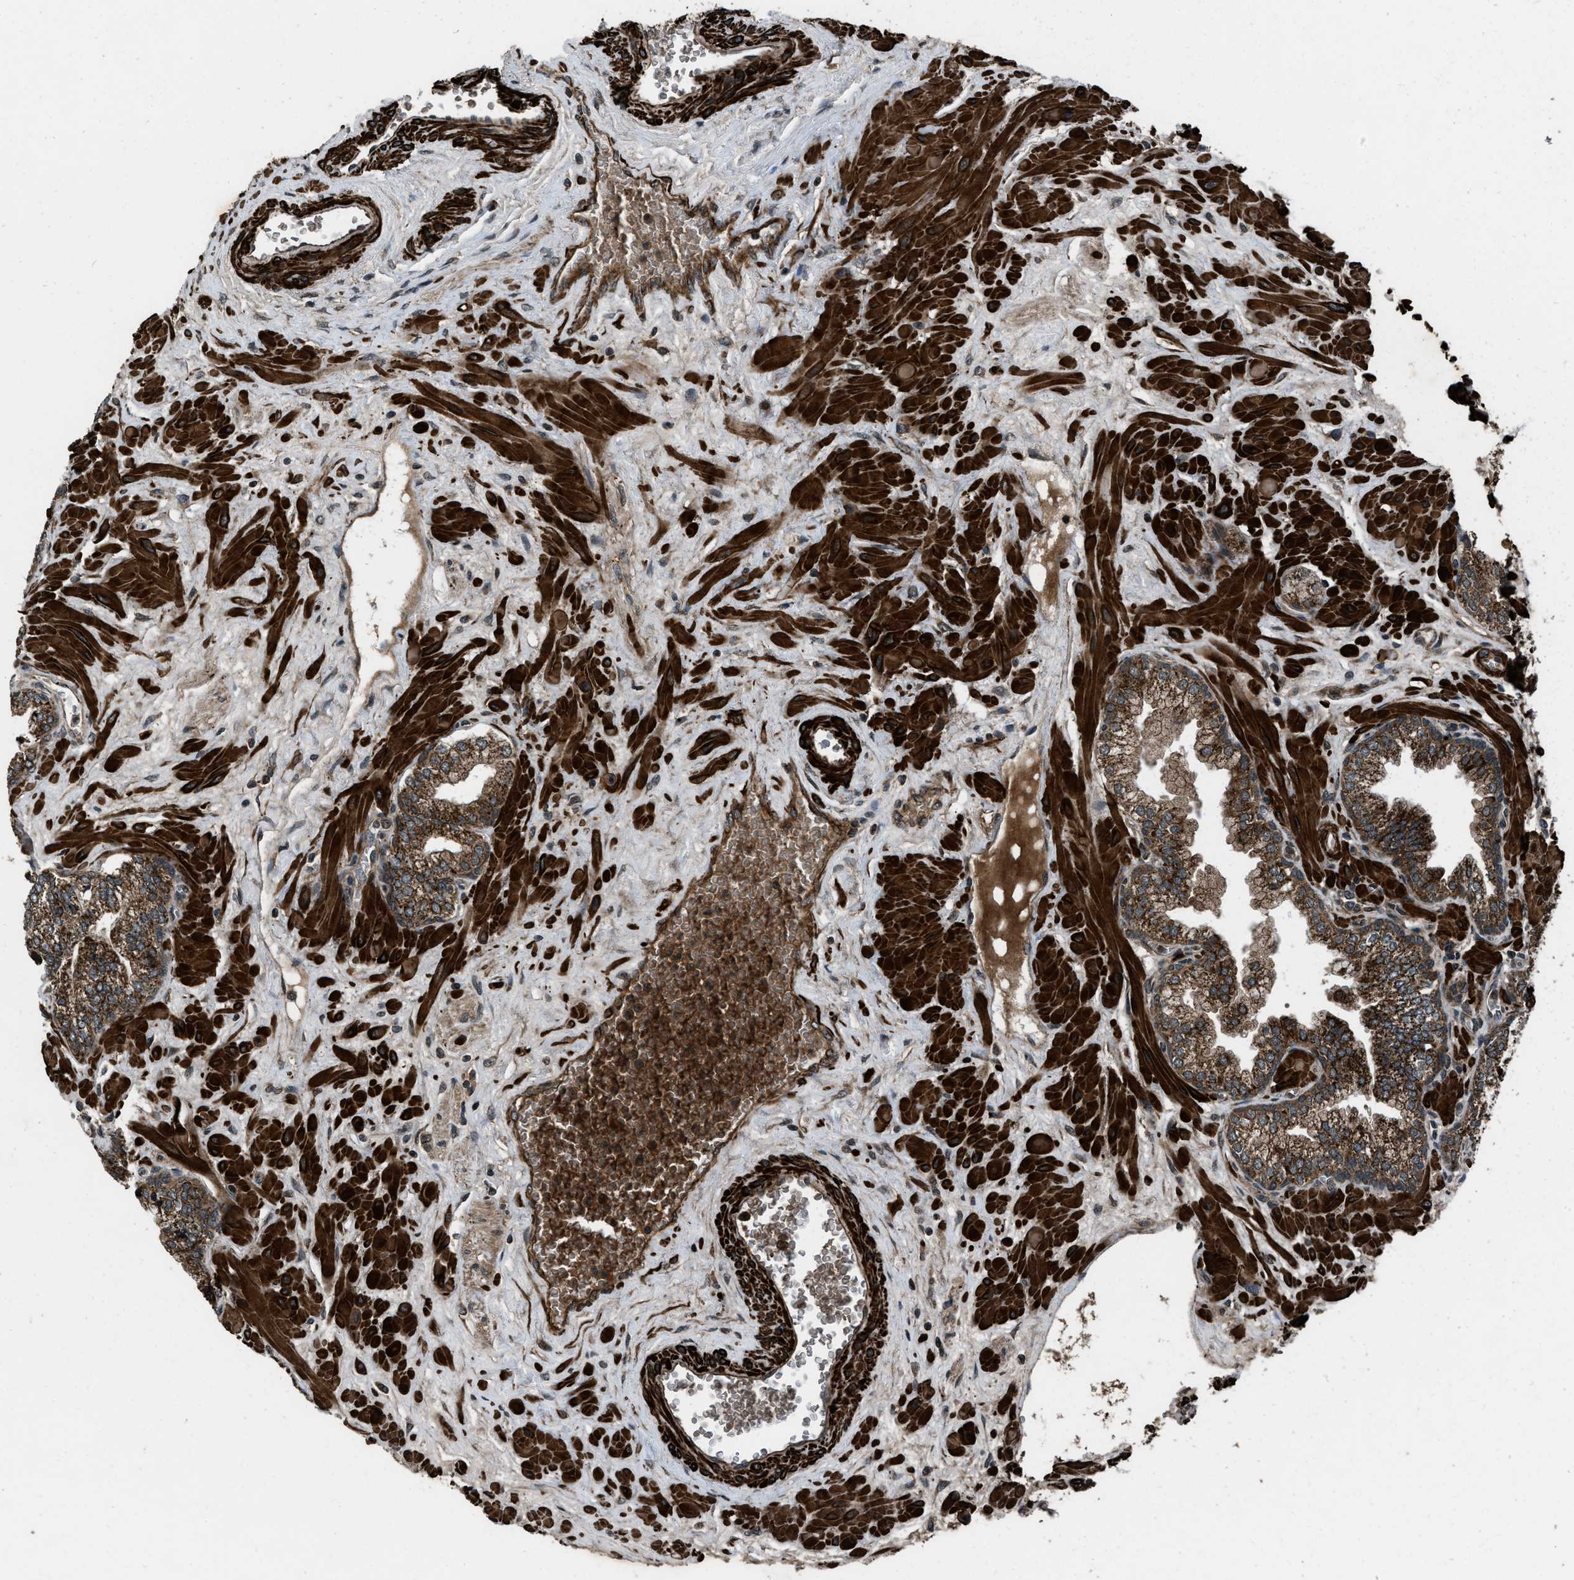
{"staining": {"intensity": "strong", "quantity": ">75%", "location": "cytoplasmic/membranous"}, "tissue": "prostate", "cell_type": "Glandular cells", "image_type": "normal", "snomed": [{"axis": "morphology", "description": "Normal tissue, NOS"}, {"axis": "morphology", "description": "Urothelial carcinoma, Low grade"}, {"axis": "topography", "description": "Urinary bladder"}, {"axis": "topography", "description": "Prostate"}], "caption": "High-power microscopy captured an immunohistochemistry (IHC) micrograph of unremarkable prostate, revealing strong cytoplasmic/membranous expression in approximately >75% of glandular cells.", "gene": "IRAK4", "patient": {"sex": "male", "age": 60}}